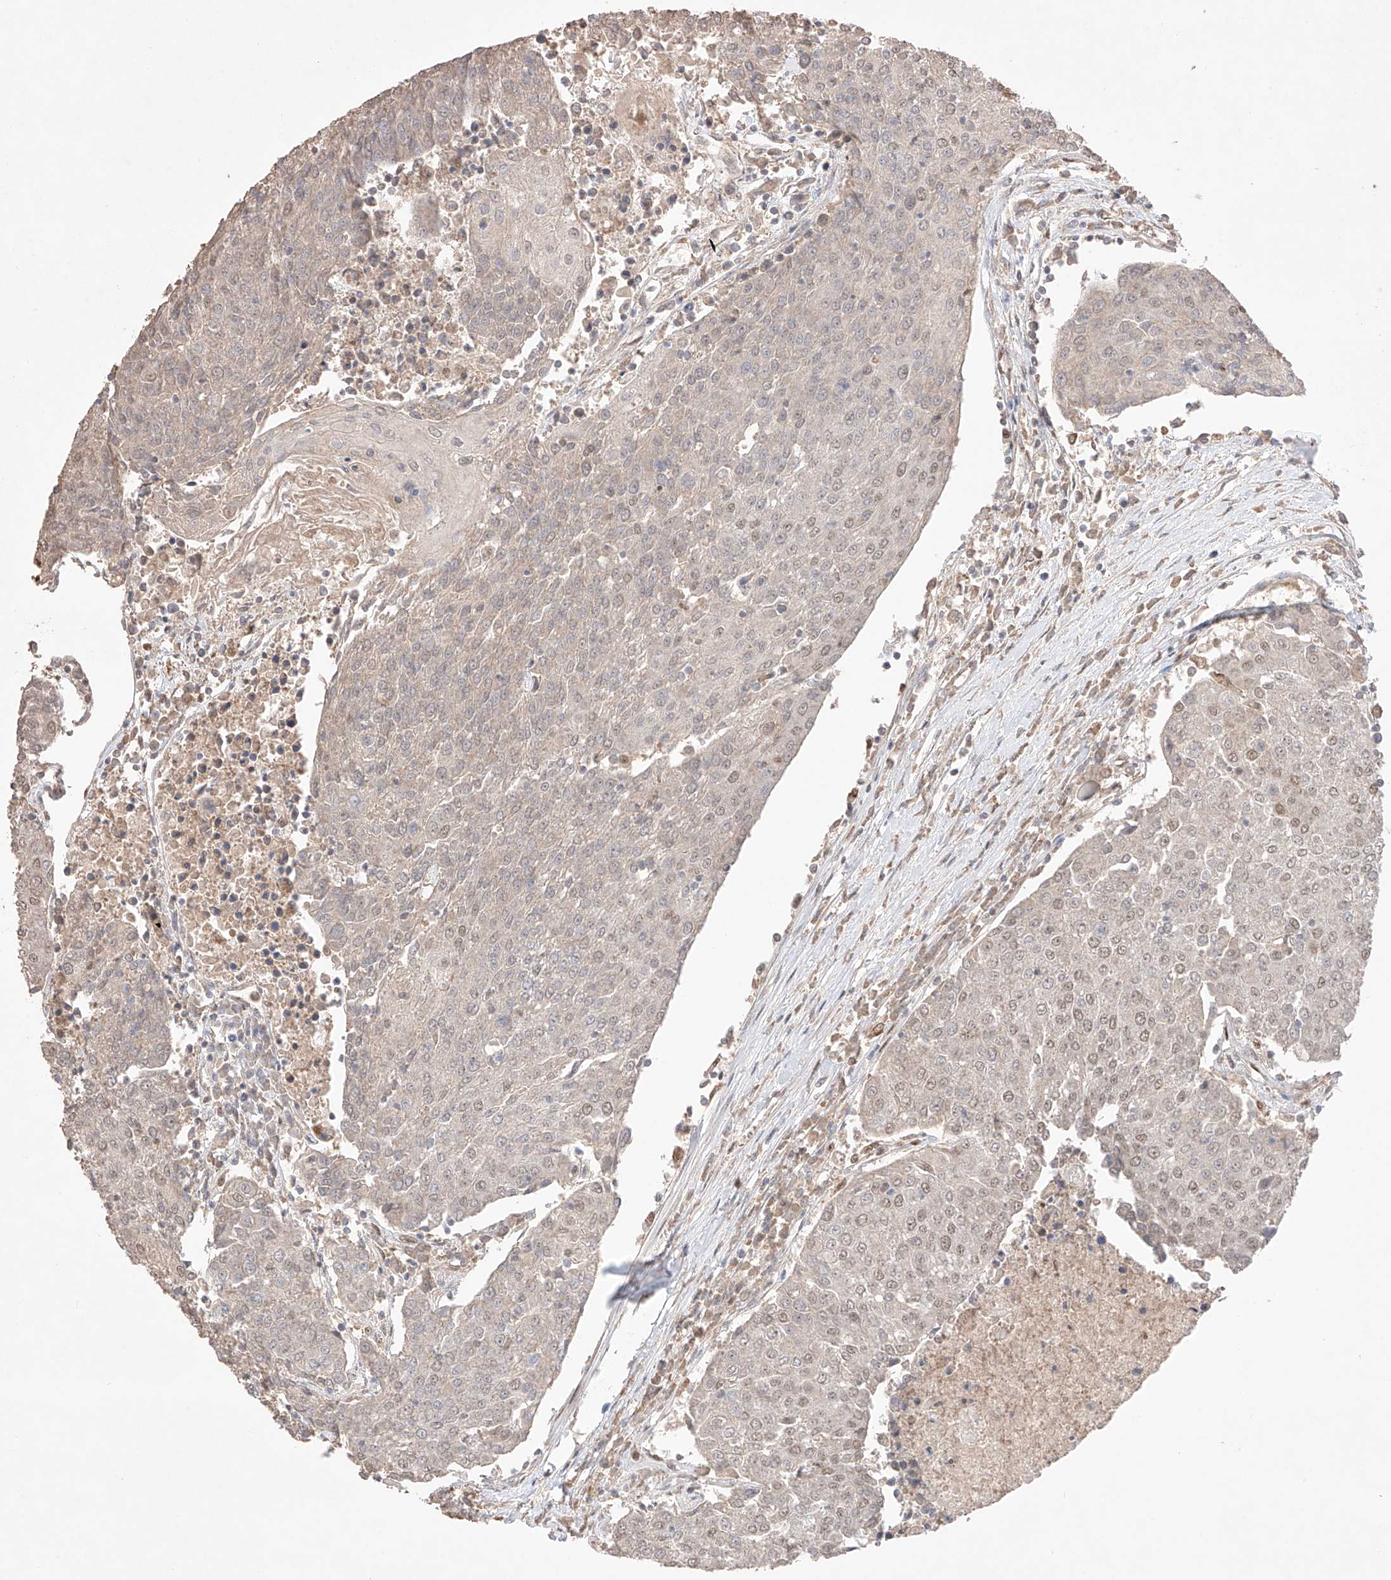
{"staining": {"intensity": "weak", "quantity": "25%-75%", "location": "nuclear"}, "tissue": "urothelial cancer", "cell_type": "Tumor cells", "image_type": "cancer", "snomed": [{"axis": "morphology", "description": "Urothelial carcinoma, High grade"}, {"axis": "topography", "description": "Urinary bladder"}], "caption": "A high-resolution histopathology image shows IHC staining of urothelial carcinoma (high-grade), which demonstrates weak nuclear positivity in approximately 25%-75% of tumor cells.", "gene": "APIP", "patient": {"sex": "female", "age": 85}}